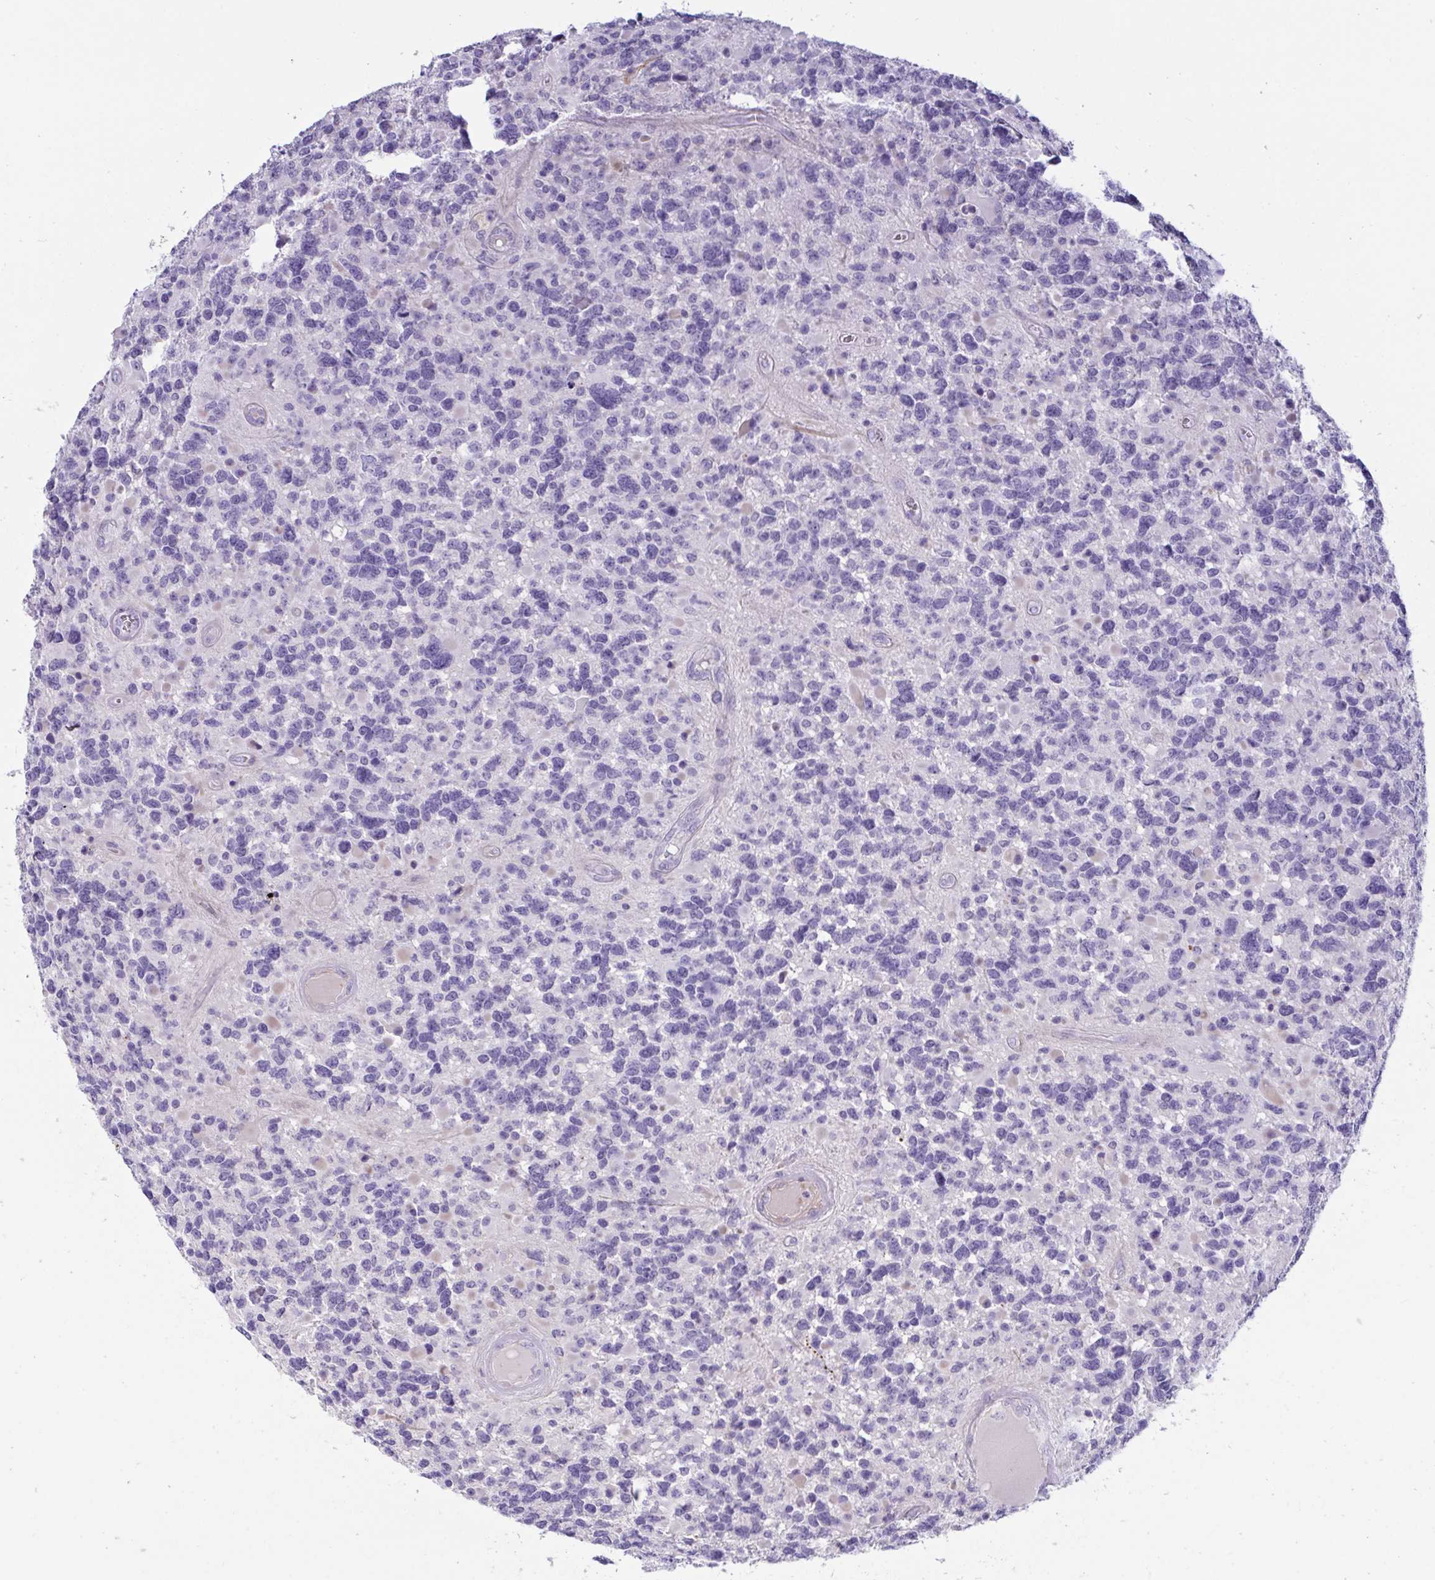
{"staining": {"intensity": "negative", "quantity": "none", "location": "none"}, "tissue": "glioma", "cell_type": "Tumor cells", "image_type": "cancer", "snomed": [{"axis": "morphology", "description": "Glioma, malignant, High grade"}, {"axis": "topography", "description": "Brain"}], "caption": "Human malignant glioma (high-grade) stained for a protein using IHC exhibits no positivity in tumor cells.", "gene": "OR5P3", "patient": {"sex": "female", "age": 40}}